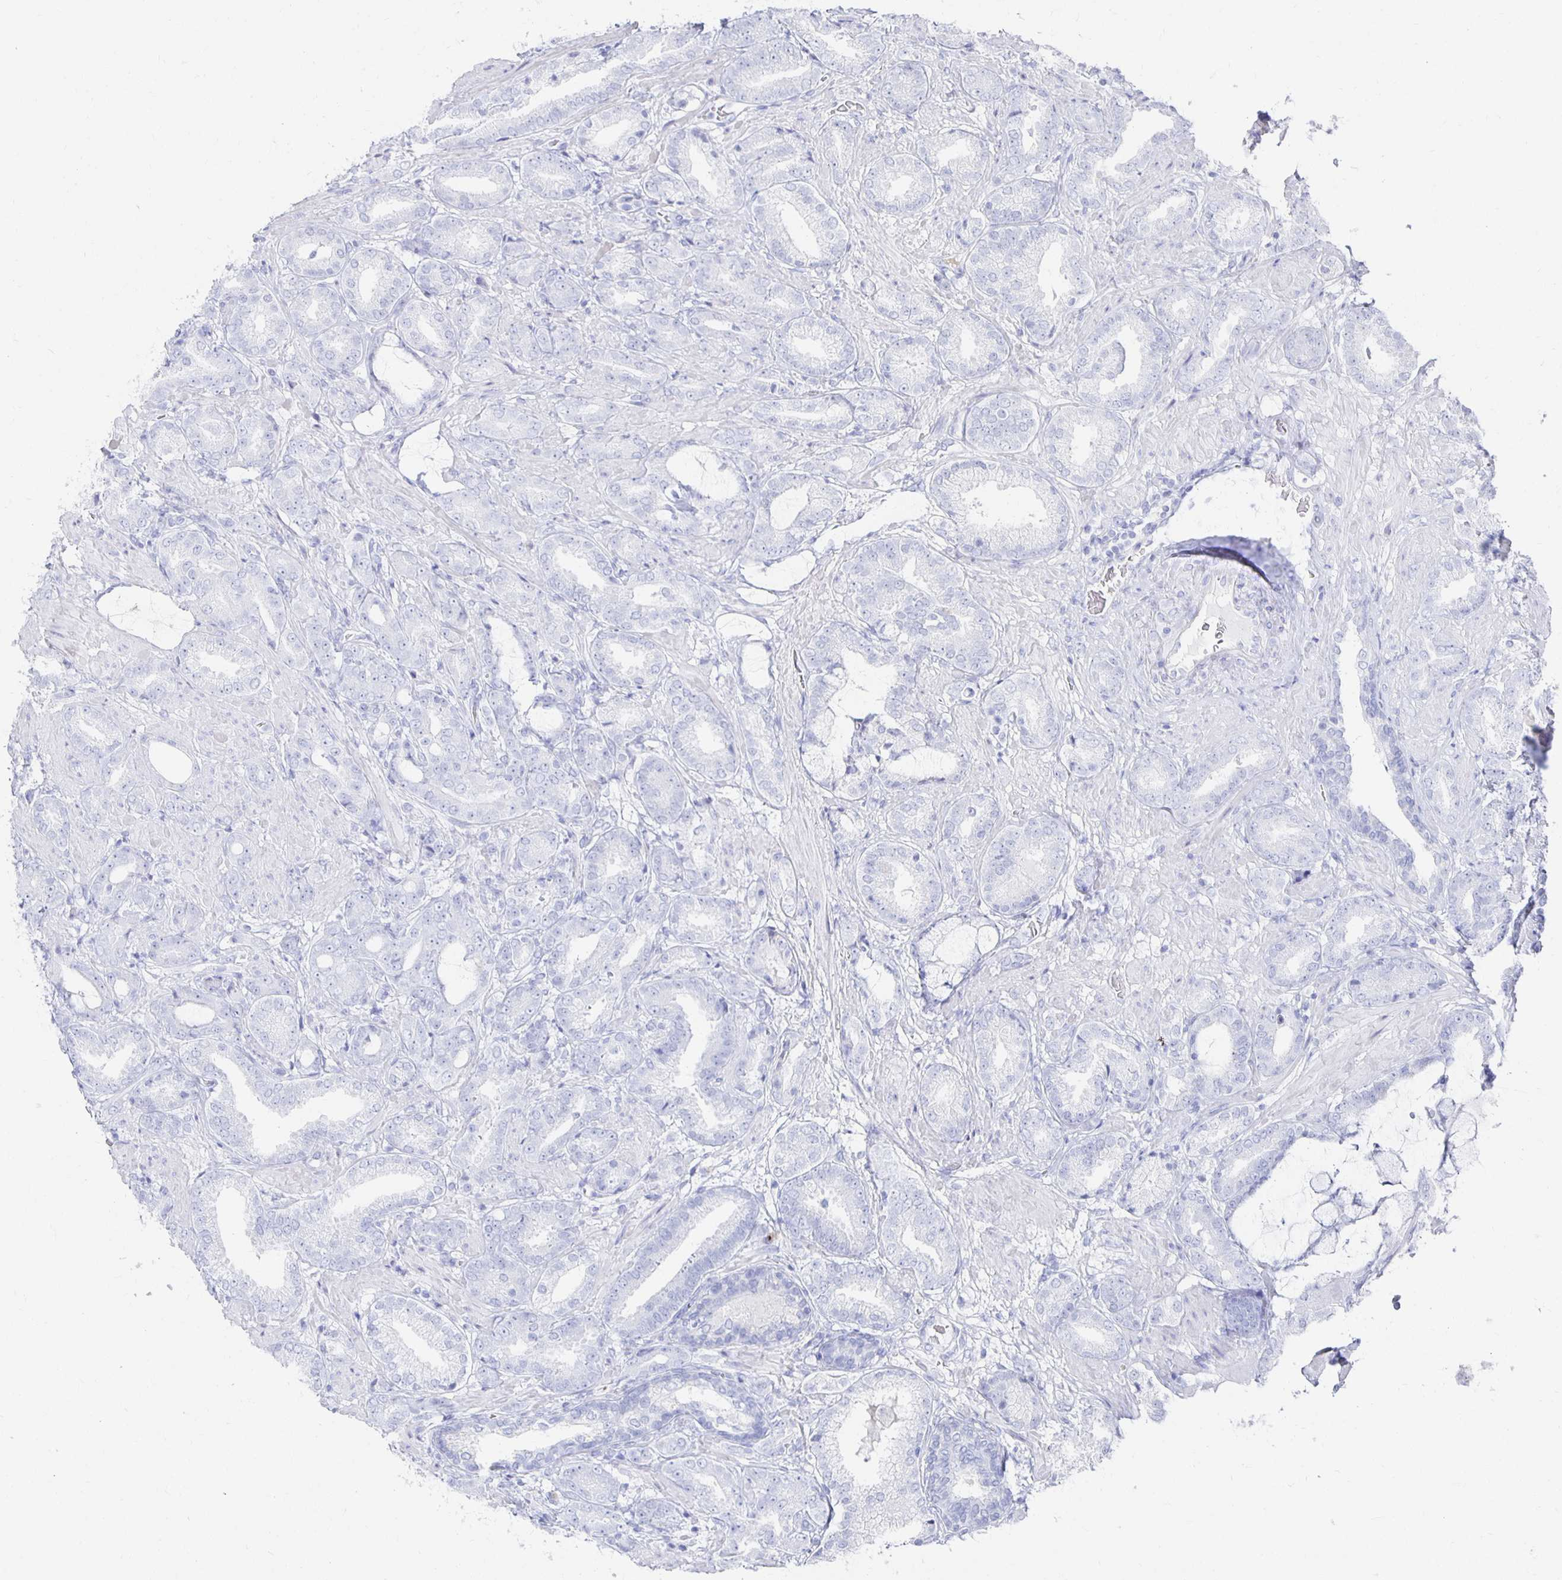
{"staining": {"intensity": "negative", "quantity": "none", "location": "none"}, "tissue": "prostate cancer", "cell_type": "Tumor cells", "image_type": "cancer", "snomed": [{"axis": "morphology", "description": "Adenocarcinoma, High grade"}, {"axis": "topography", "description": "Prostate"}], "caption": "A high-resolution micrograph shows immunohistochemistry (IHC) staining of prostate cancer (high-grade adenocarcinoma), which shows no significant expression in tumor cells.", "gene": "PRDM7", "patient": {"sex": "male", "age": 56}}